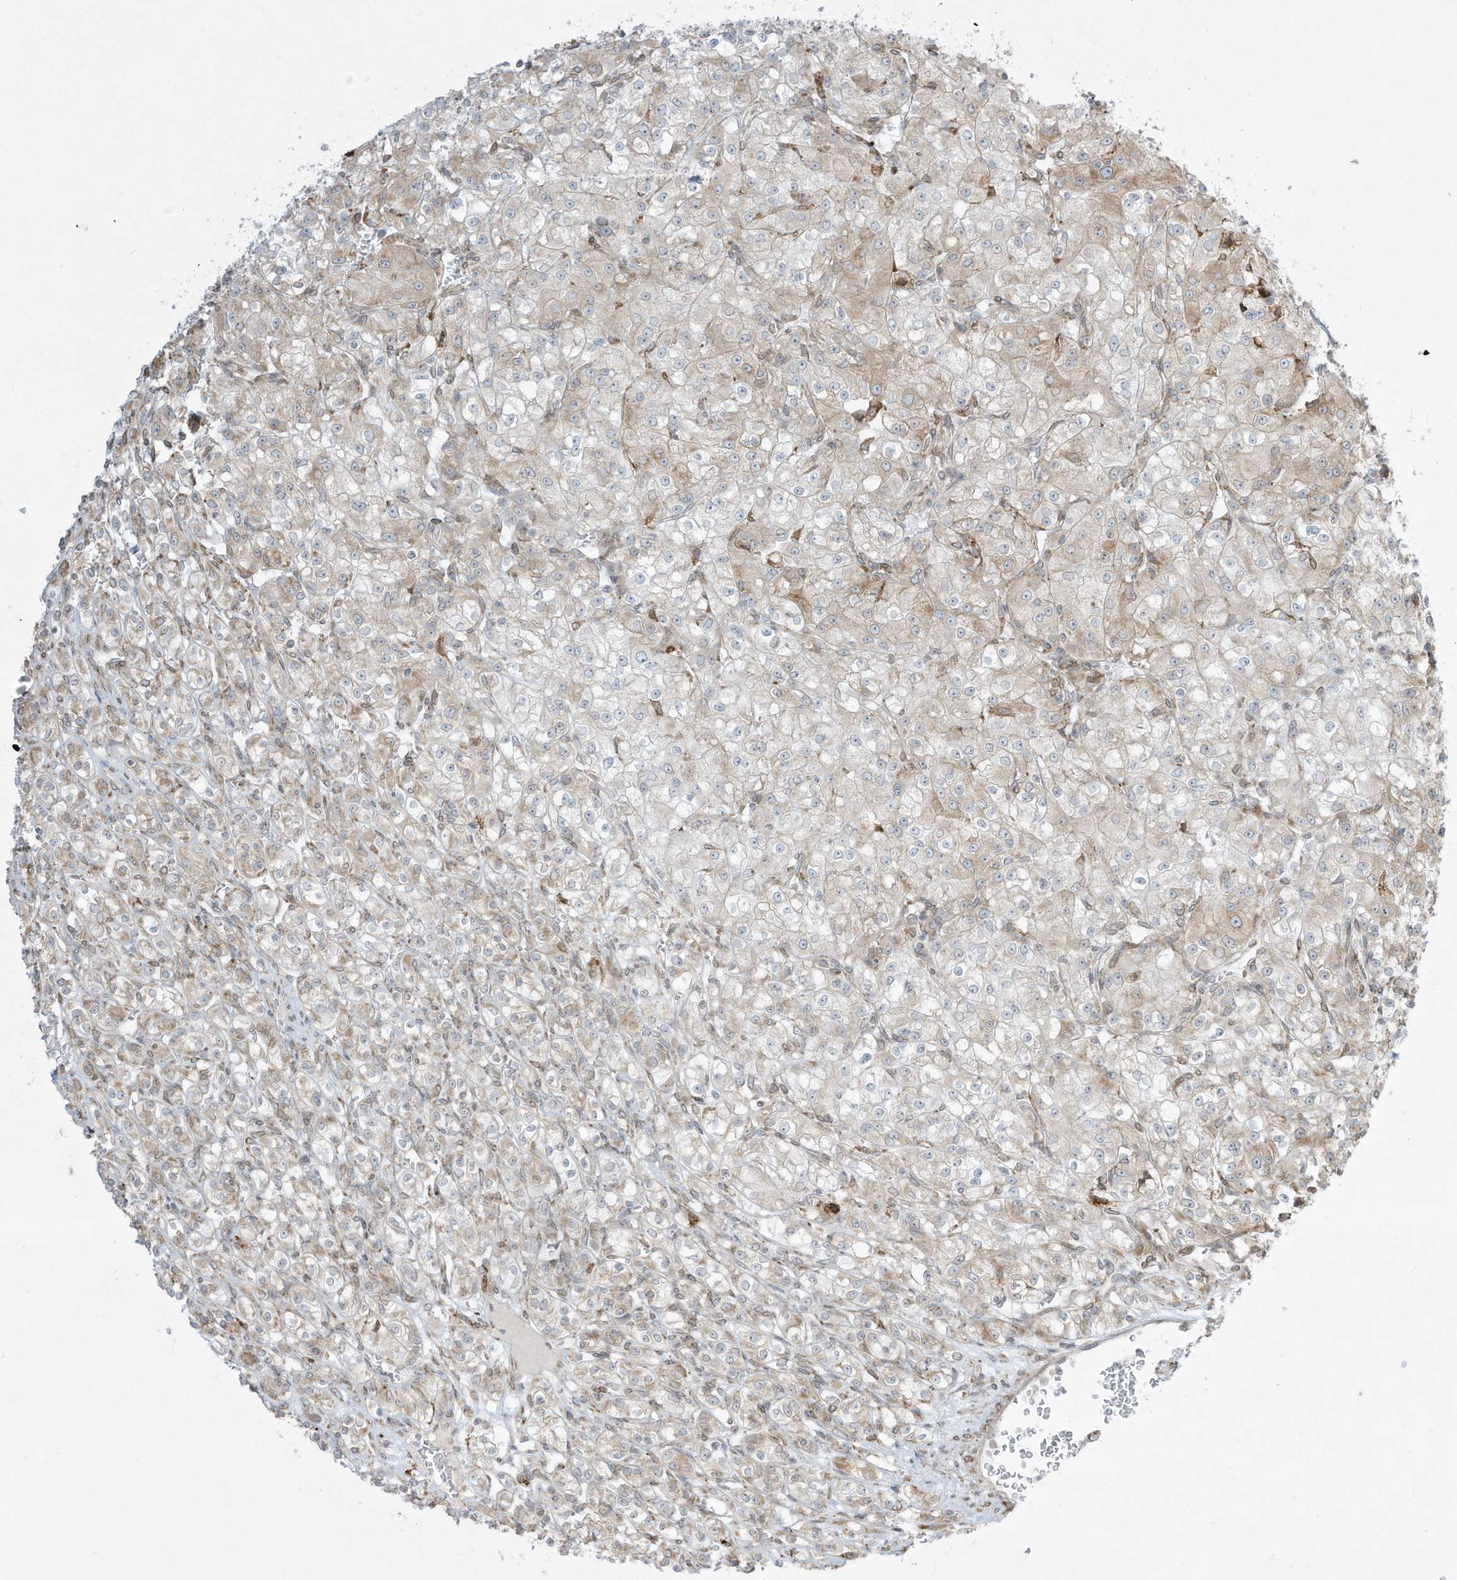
{"staining": {"intensity": "moderate", "quantity": "<25%", "location": "cytoplasmic/membranous"}, "tissue": "renal cancer", "cell_type": "Tumor cells", "image_type": "cancer", "snomed": [{"axis": "morphology", "description": "Adenocarcinoma, NOS"}, {"axis": "topography", "description": "Kidney"}], "caption": "Moderate cytoplasmic/membranous positivity is present in about <25% of tumor cells in adenocarcinoma (renal).", "gene": "PTK6", "patient": {"sex": "male", "age": 77}}